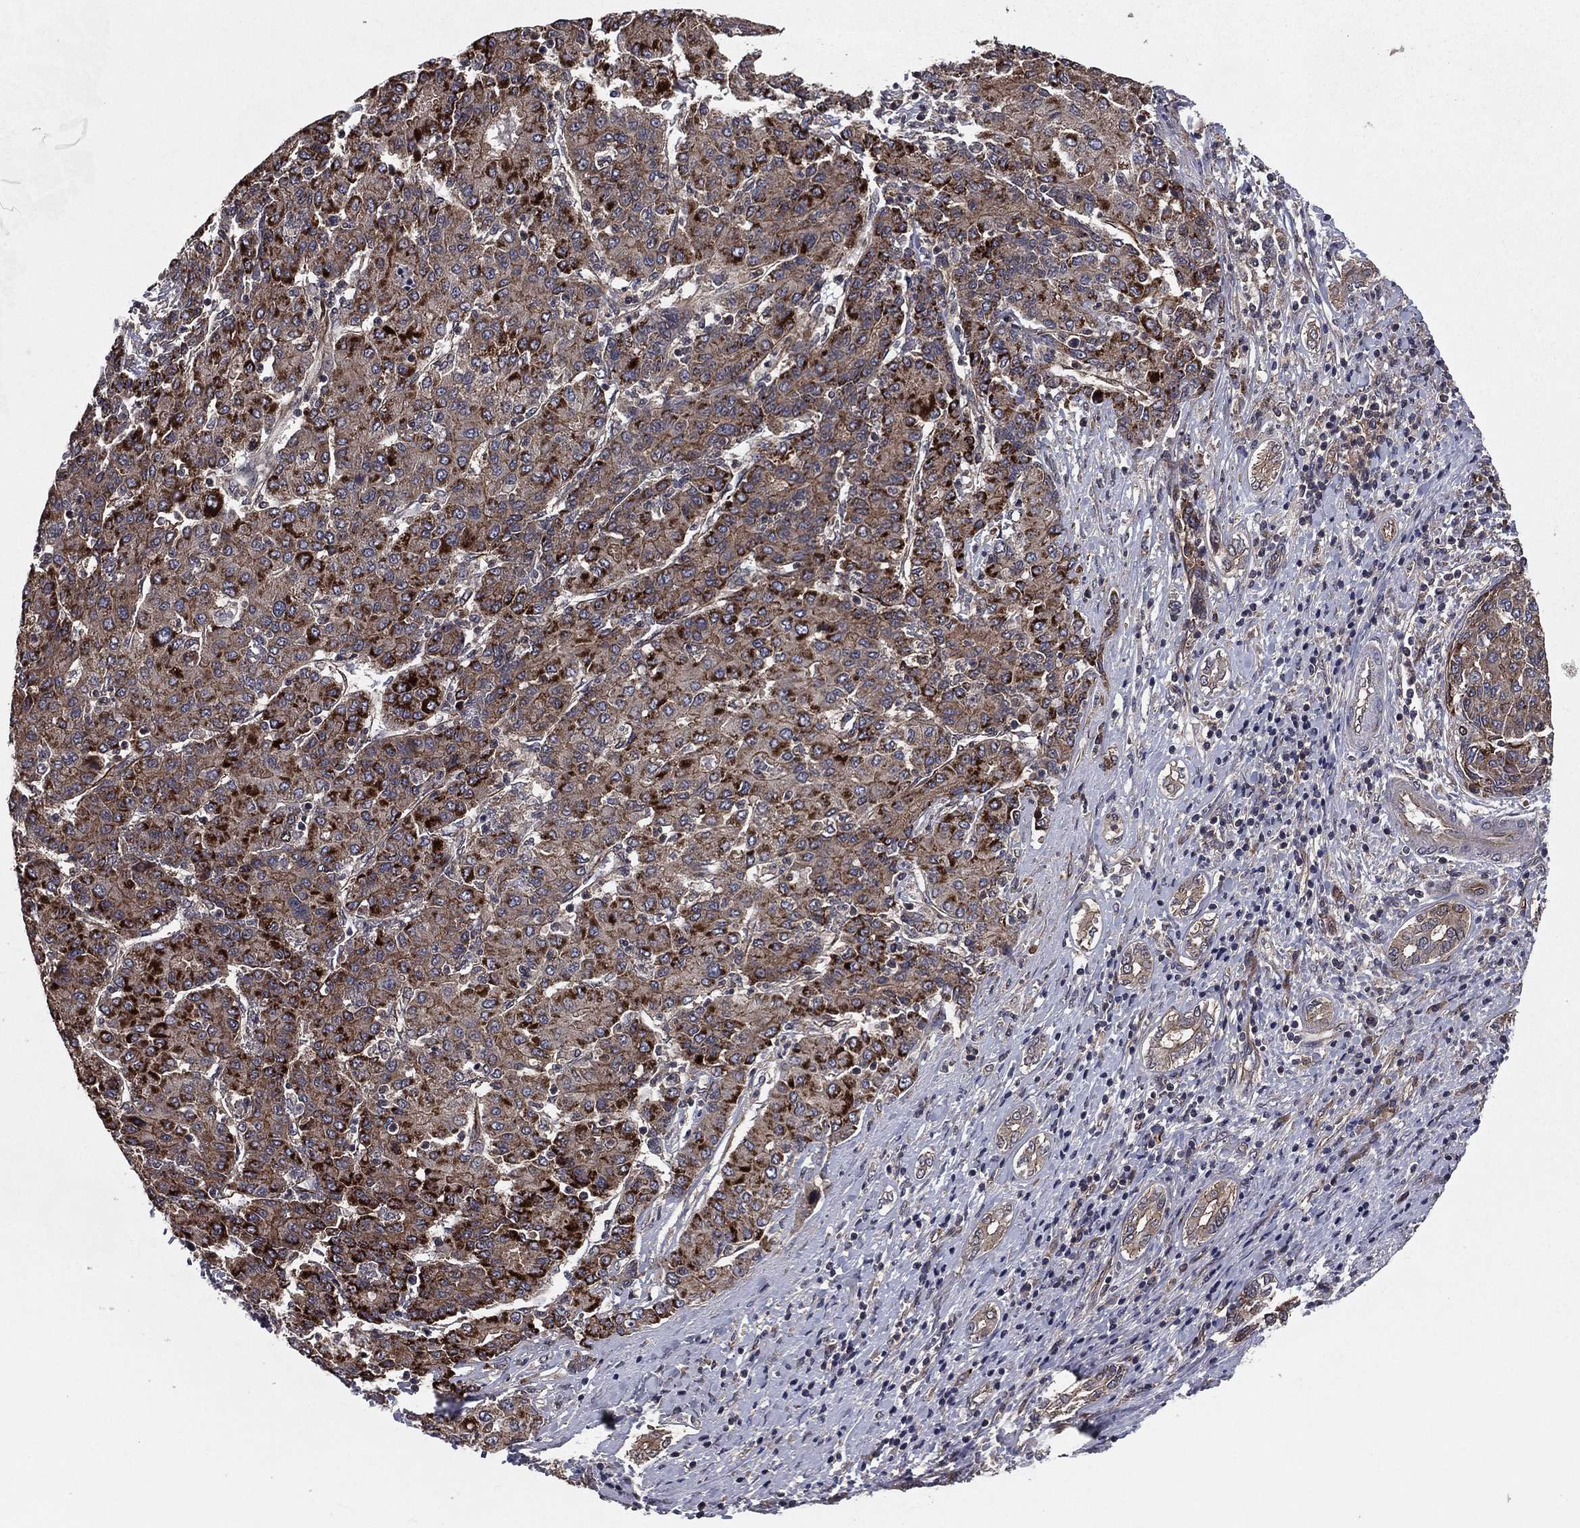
{"staining": {"intensity": "moderate", "quantity": ">75%", "location": "cytoplasmic/membranous"}, "tissue": "liver cancer", "cell_type": "Tumor cells", "image_type": "cancer", "snomed": [{"axis": "morphology", "description": "Carcinoma, Hepatocellular, NOS"}, {"axis": "topography", "description": "Liver"}], "caption": "This image displays IHC staining of human liver hepatocellular carcinoma, with medium moderate cytoplasmic/membranous positivity in about >75% of tumor cells.", "gene": "CERT1", "patient": {"sex": "male", "age": 65}}